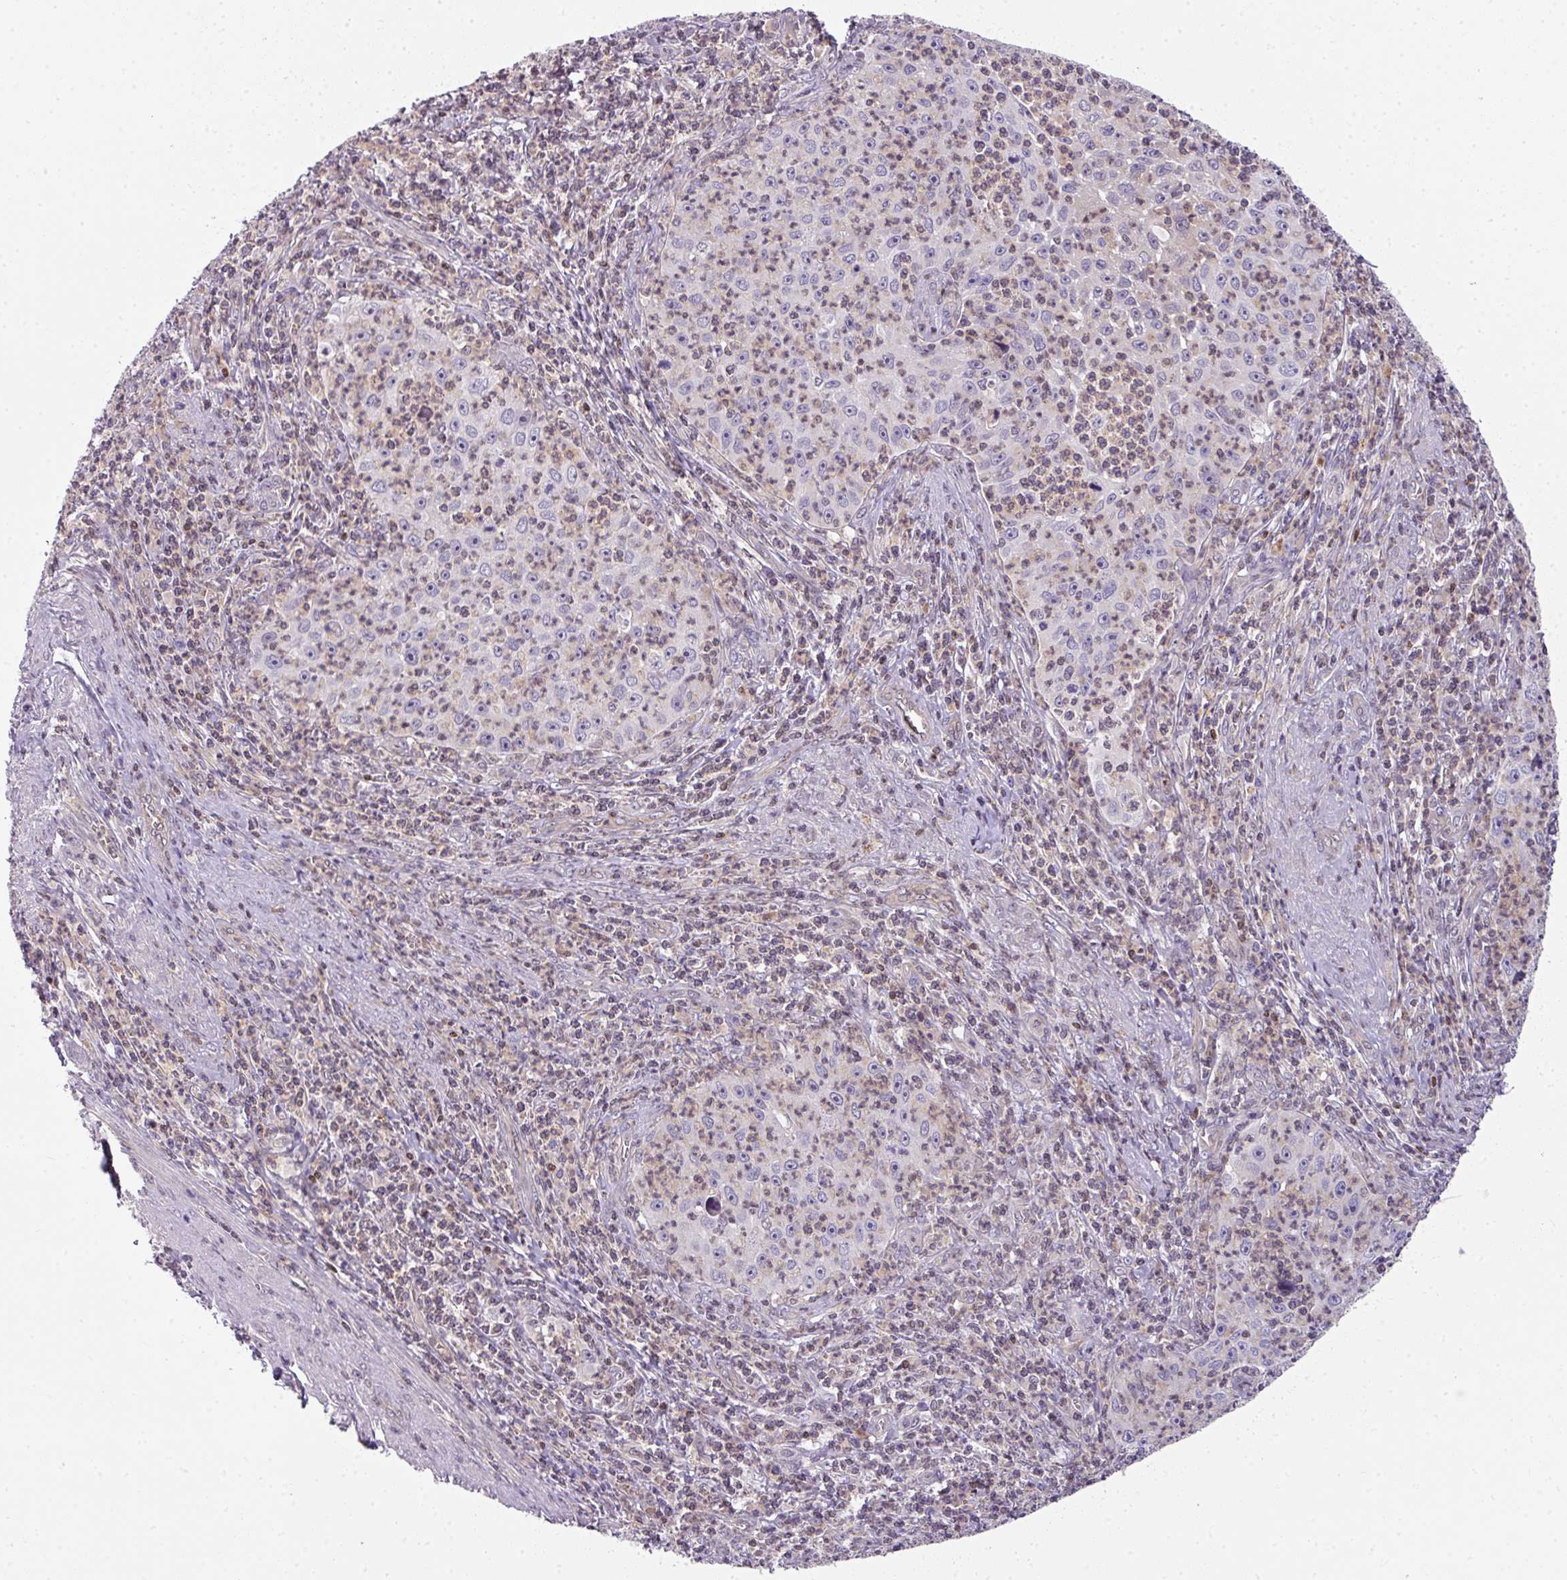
{"staining": {"intensity": "negative", "quantity": "none", "location": "none"}, "tissue": "cervical cancer", "cell_type": "Tumor cells", "image_type": "cancer", "snomed": [{"axis": "morphology", "description": "Squamous cell carcinoma, NOS"}, {"axis": "topography", "description": "Cervix"}], "caption": "Image shows no significant protein positivity in tumor cells of squamous cell carcinoma (cervical).", "gene": "STAT5A", "patient": {"sex": "female", "age": 30}}